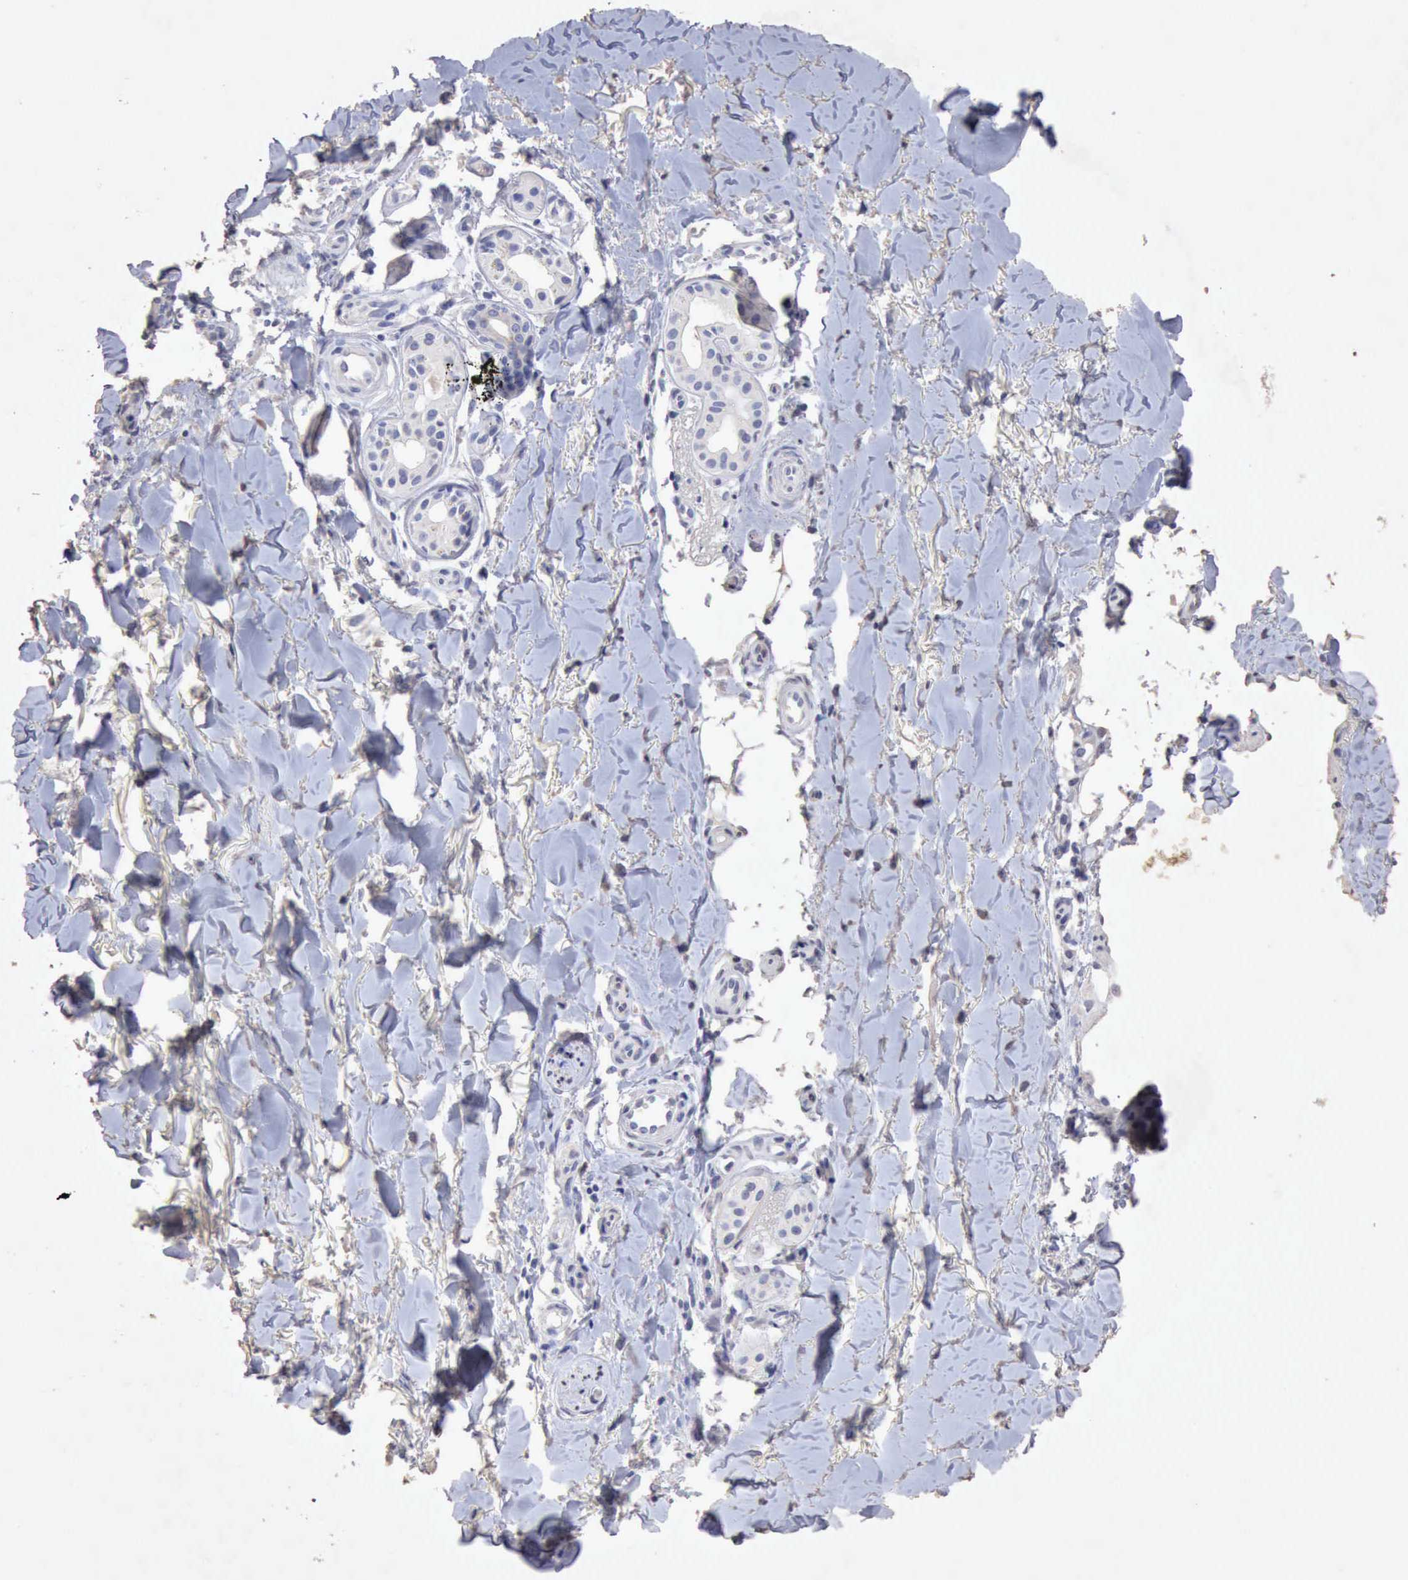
{"staining": {"intensity": "negative", "quantity": "none", "location": "none"}, "tissue": "skin cancer", "cell_type": "Tumor cells", "image_type": "cancer", "snomed": [{"axis": "morphology", "description": "Basal cell carcinoma"}, {"axis": "topography", "description": "Skin"}], "caption": "A micrograph of human skin cancer (basal cell carcinoma) is negative for staining in tumor cells.", "gene": "KRT6B", "patient": {"sex": "male", "age": 81}}